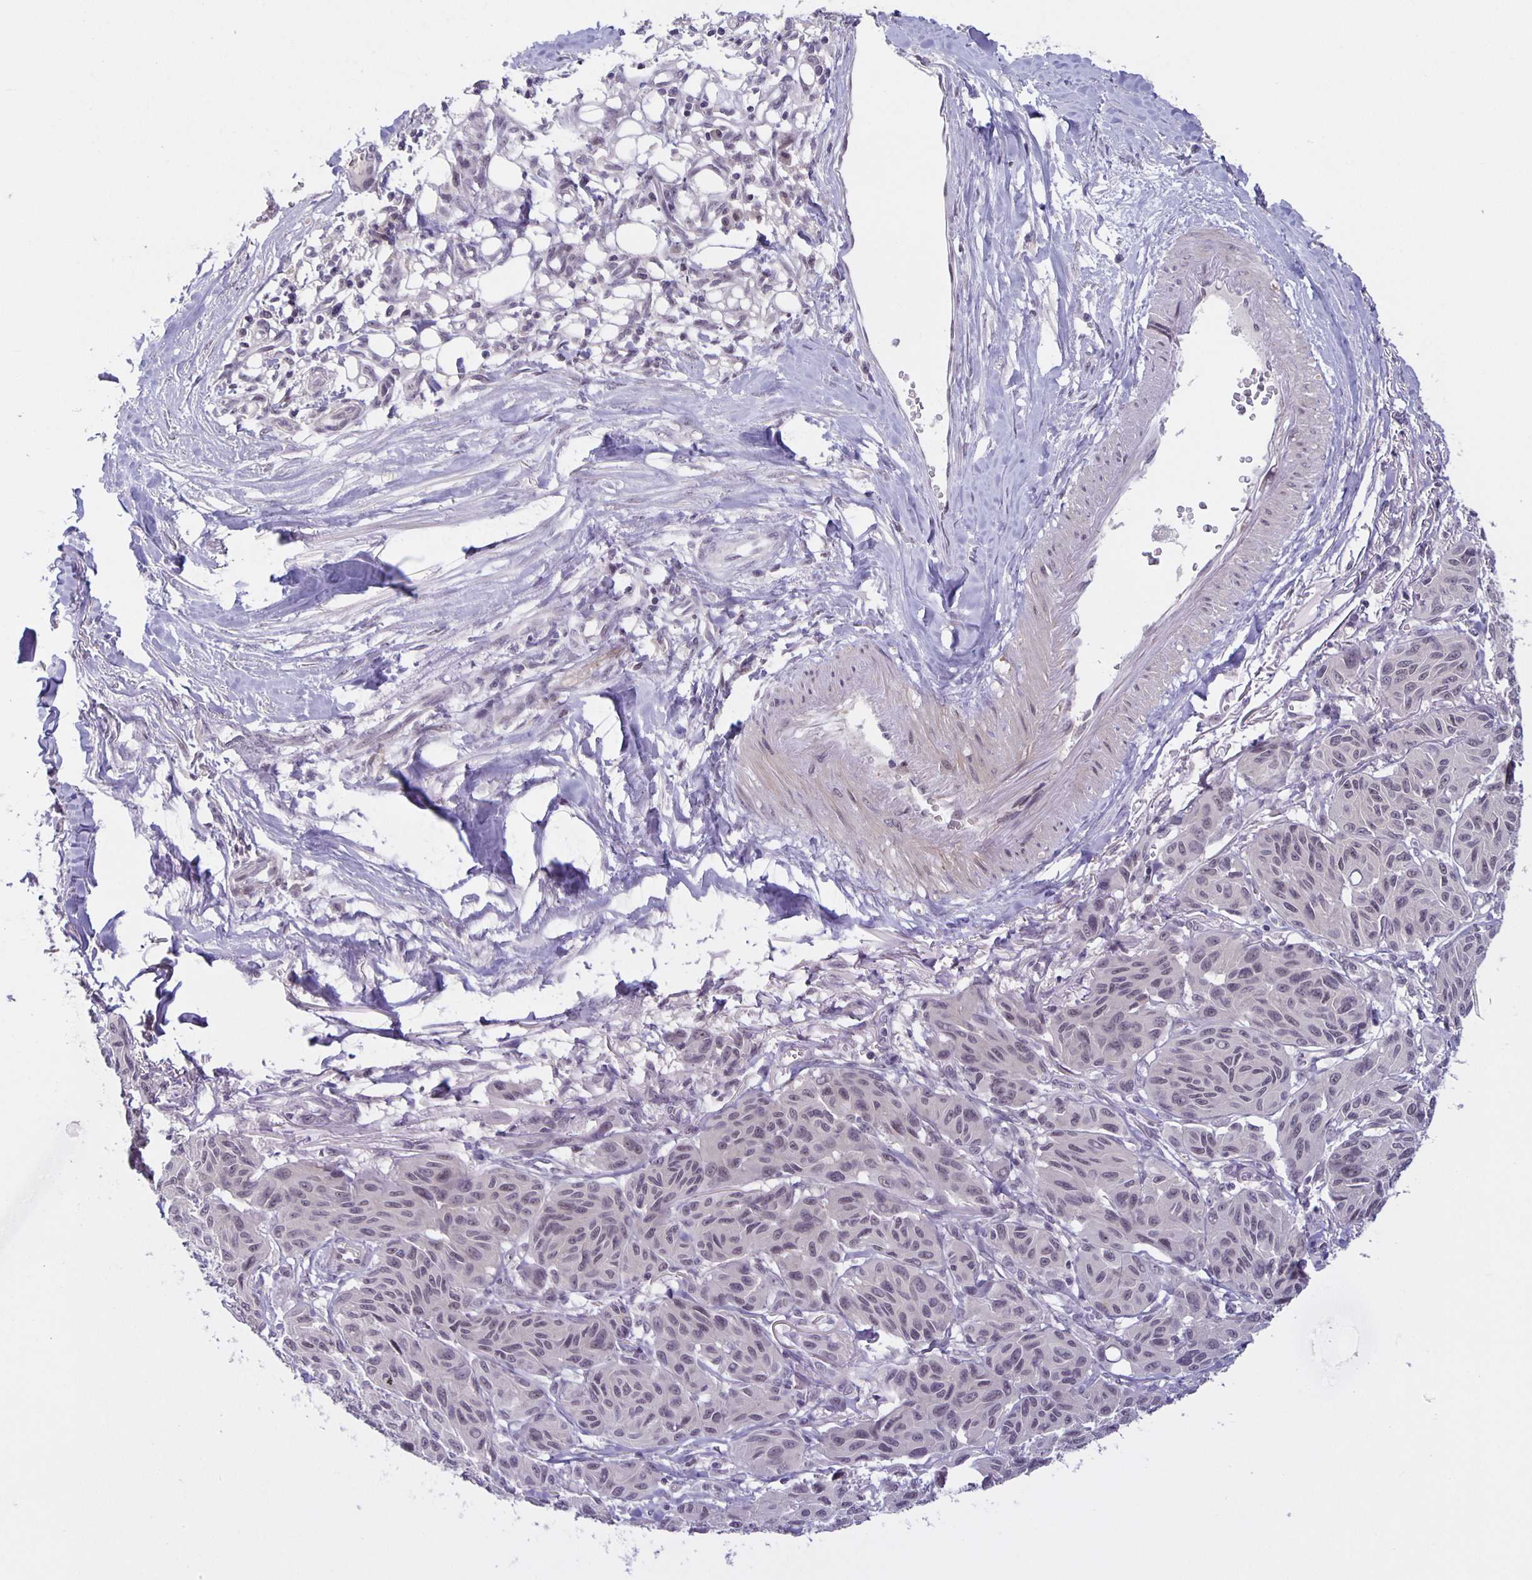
{"staining": {"intensity": "negative", "quantity": "none", "location": "none"}, "tissue": "melanoma", "cell_type": "Tumor cells", "image_type": "cancer", "snomed": [{"axis": "morphology", "description": "Malignant melanoma, NOS"}, {"axis": "topography", "description": "Skin"}], "caption": "This is an IHC micrograph of melanoma. There is no expression in tumor cells.", "gene": "ARVCF", "patient": {"sex": "female", "age": 66}}